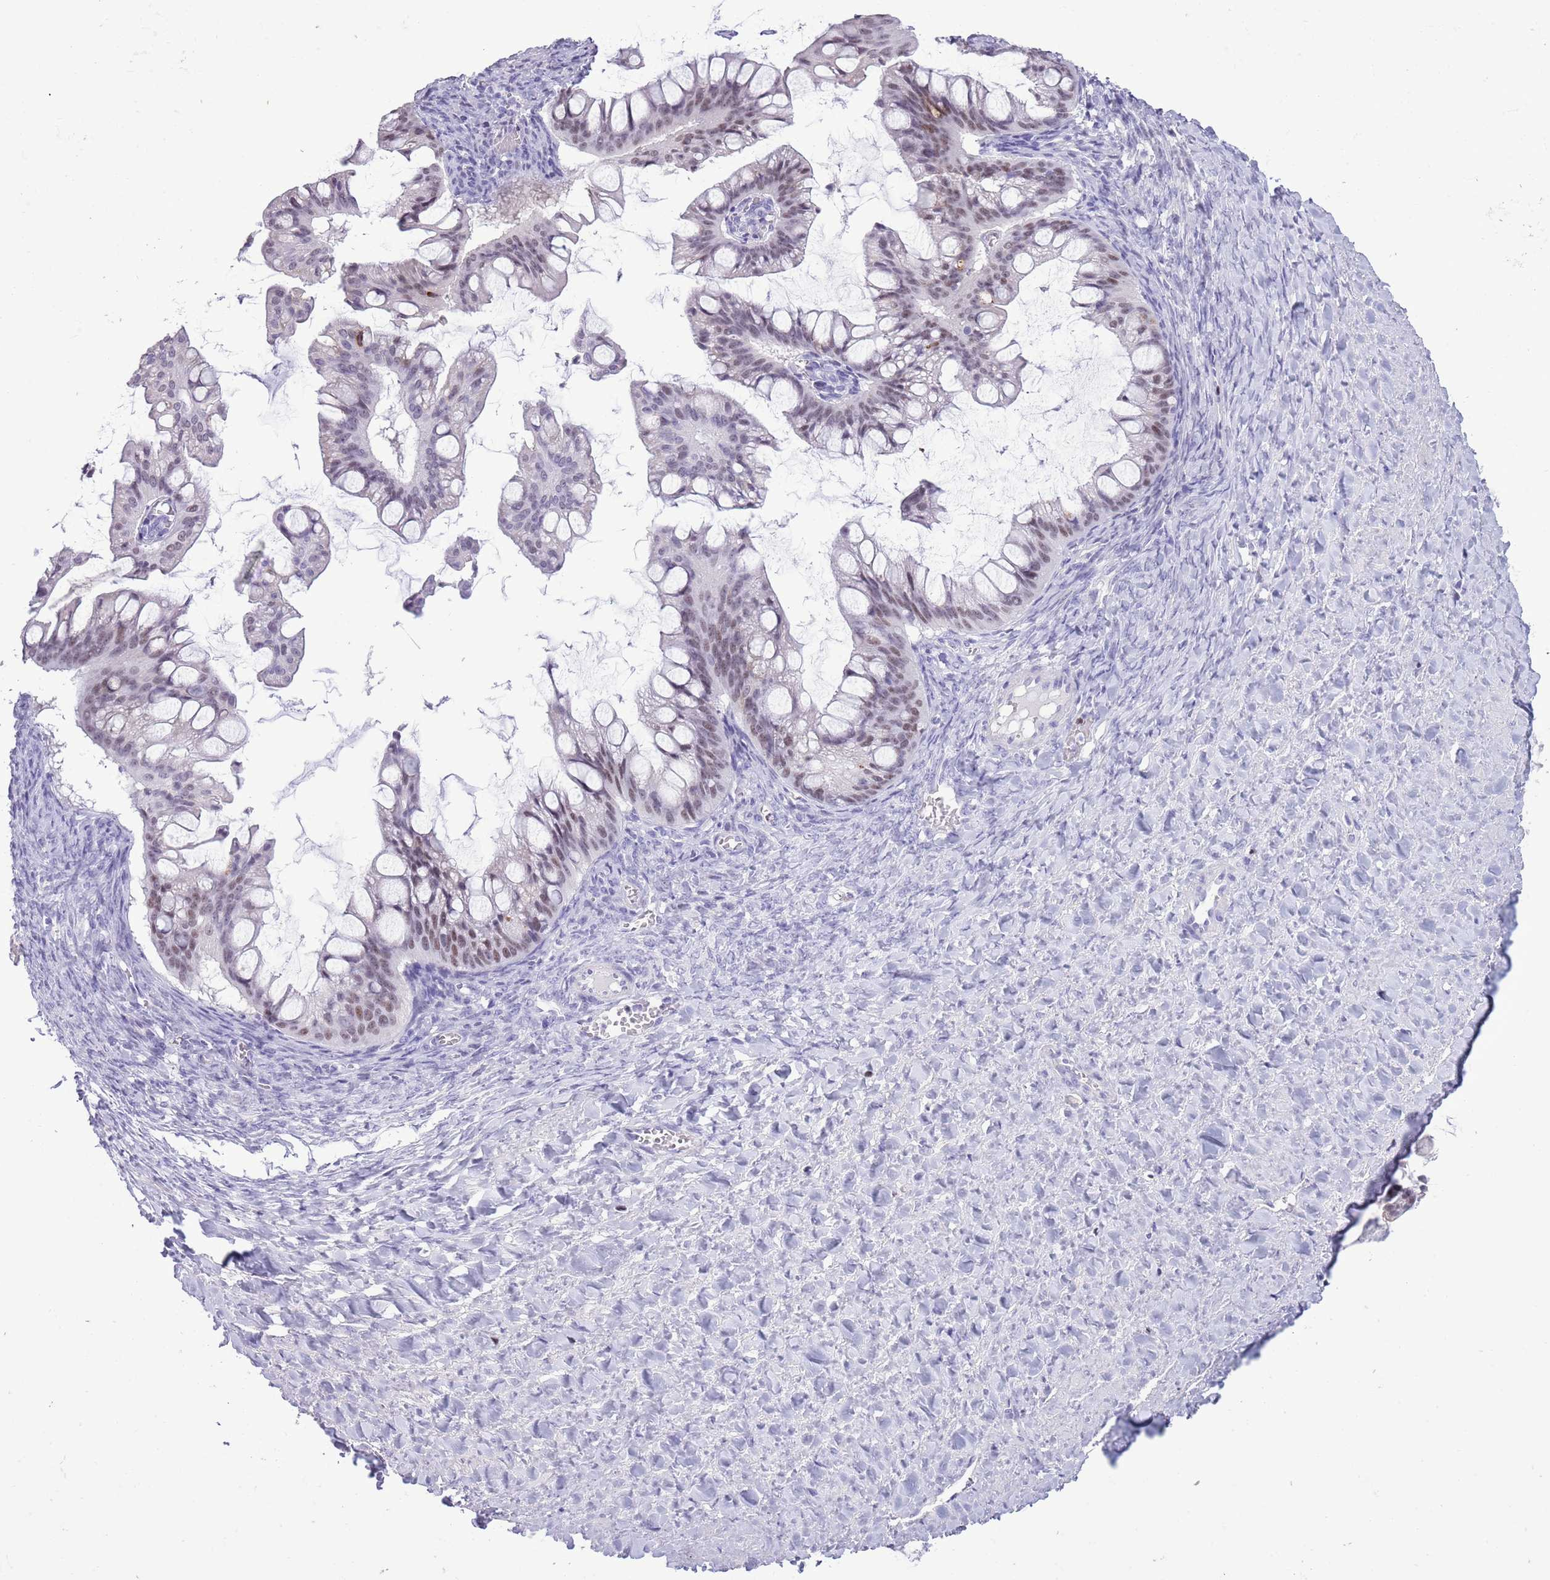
{"staining": {"intensity": "moderate", "quantity": "<25%", "location": "nuclear"}, "tissue": "ovarian cancer", "cell_type": "Tumor cells", "image_type": "cancer", "snomed": [{"axis": "morphology", "description": "Cystadenocarcinoma, mucinous, NOS"}, {"axis": "topography", "description": "Ovary"}], "caption": "Immunohistochemical staining of human ovarian mucinous cystadenocarcinoma exhibits moderate nuclear protein expression in approximately <25% of tumor cells.", "gene": "BCL11B", "patient": {"sex": "female", "age": 73}}